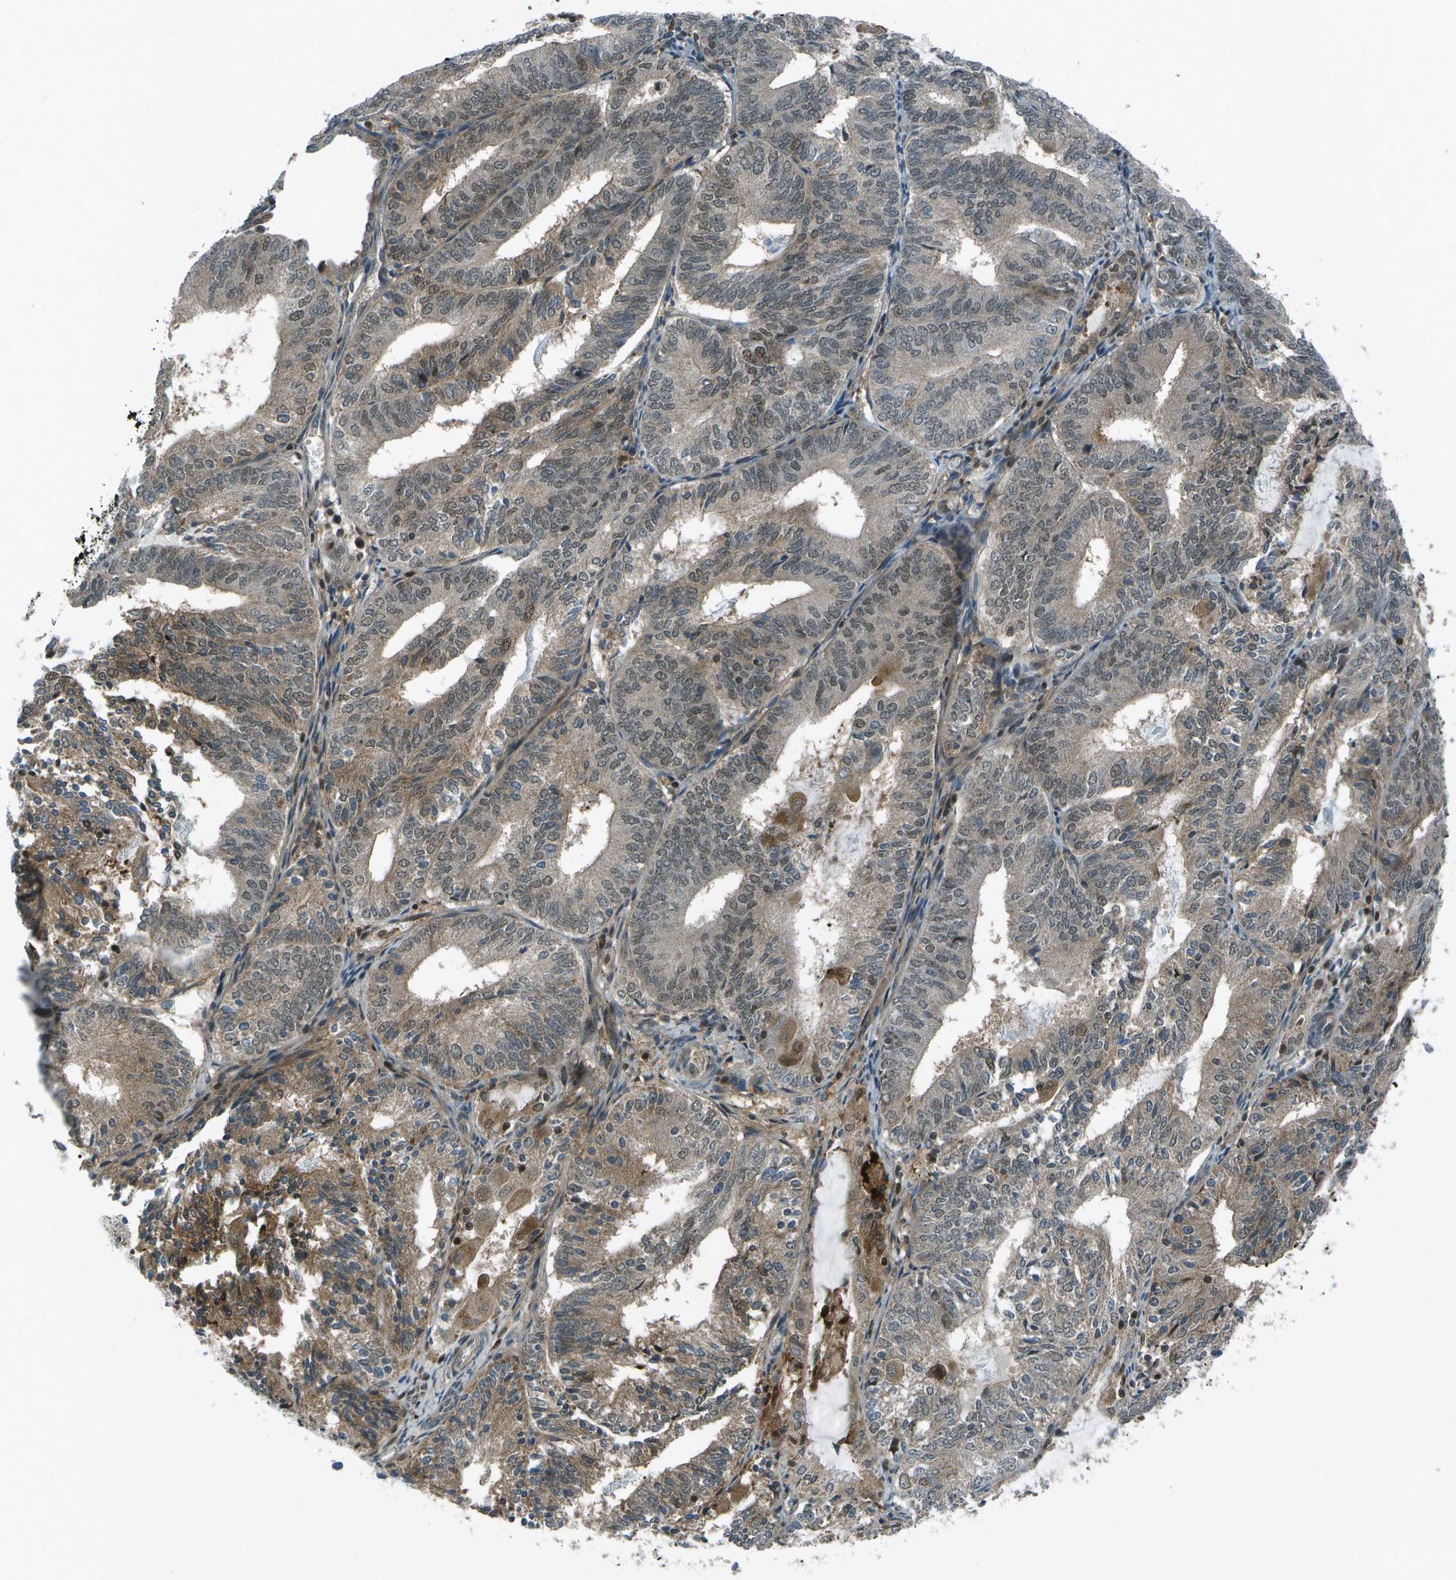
{"staining": {"intensity": "weak", "quantity": "25%-75%", "location": "cytoplasmic/membranous,nuclear"}, "tissue": "endometrial cancer", "cell_type": "Tumor cells", "image_type": "cancer", "snomed": [{"axis": "morphology", "description": "Adenocarcinoma, NOS"}, {"axis": "topography", "description": "Endometrium"}], "caption": "A brown stain shows weak cytoplasmic/membranous and nuclear expression of a protein in human endometrial adenocarcinoma tumor cells. (Stains: DAB in brown, nuclei in blue, Microscopy: brightfield microscopy at high magnification).", "gene": "TMEM19", "patient": {"sex": "female", "age": 81}}